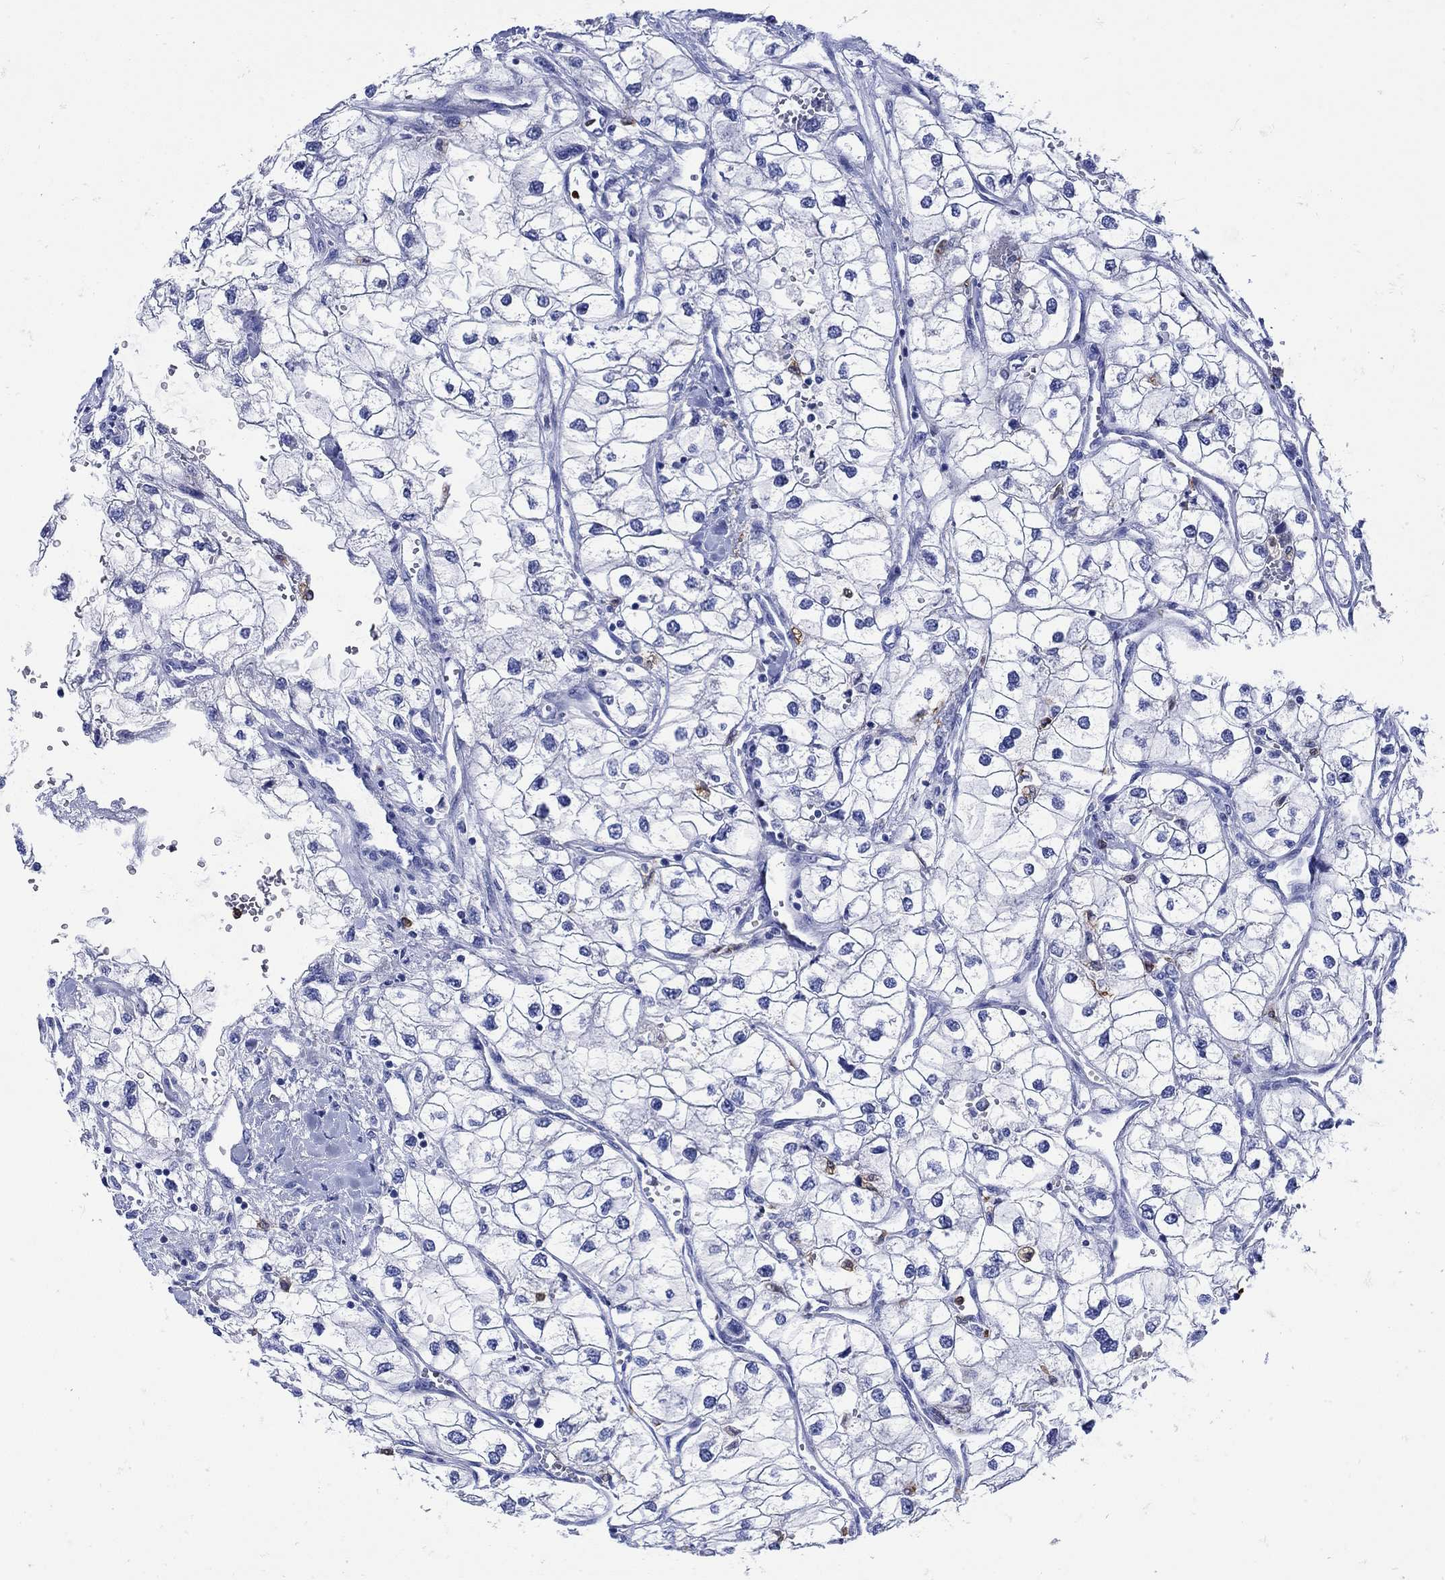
{"staining": {"intensity": "negative", "quantity": "none", "location": "none"}, "tissue": "renal cancer", "cell_type": "Tumor cells", "image_type": "cancer", "snomed": [{"axis": "morphology", "description": "Adenocarcinoma, NOS"}, {"axis": "topography", "description": "Kidney"}], "caption": "An immunohistochemistry photomicrograph of renal cancer (adenocarcinoma) is shown. There is no staining in tumor cells of renal cancer (adenocarcinoma).", "gene": "LINGO3", "patient": {"sex": "male", "age": 59}}